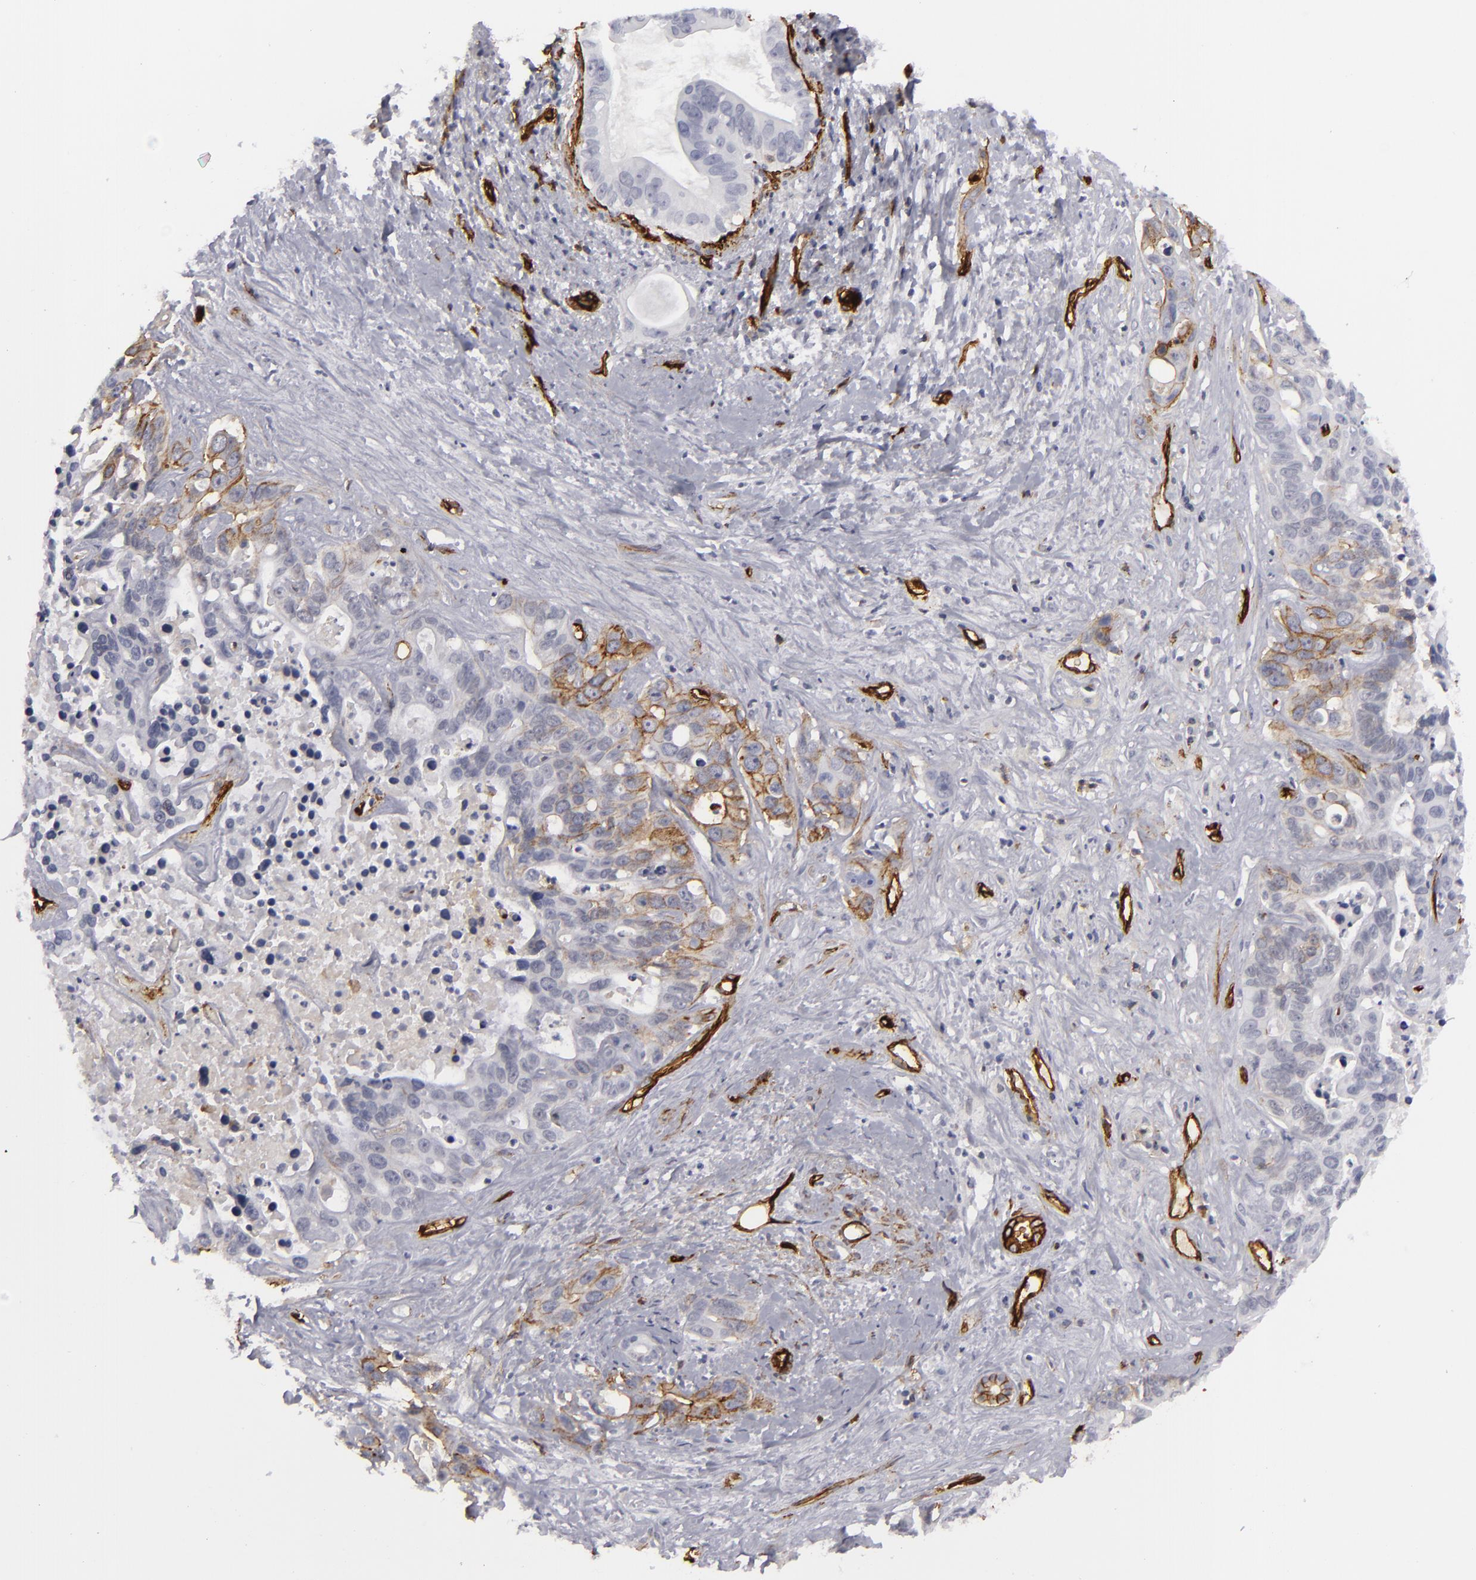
{"staining": {"intensity": "negative", "quantity": "none", "location": "none"}, "tissue": "liver cancer", "cell_type": "Tumor cells", "image_type": "cancer", "snomed": [{"axis": "morphology", "description": "Cholangiocarcinoma"}, {"axis": "topography", "description": "Liver"}], "caption": "Immunohistochemical staining of human liver cancer demonstrates no significant staining in tumor cells.", "gene": "MCAM", "patient": {"sex": "female", "age": 65}}